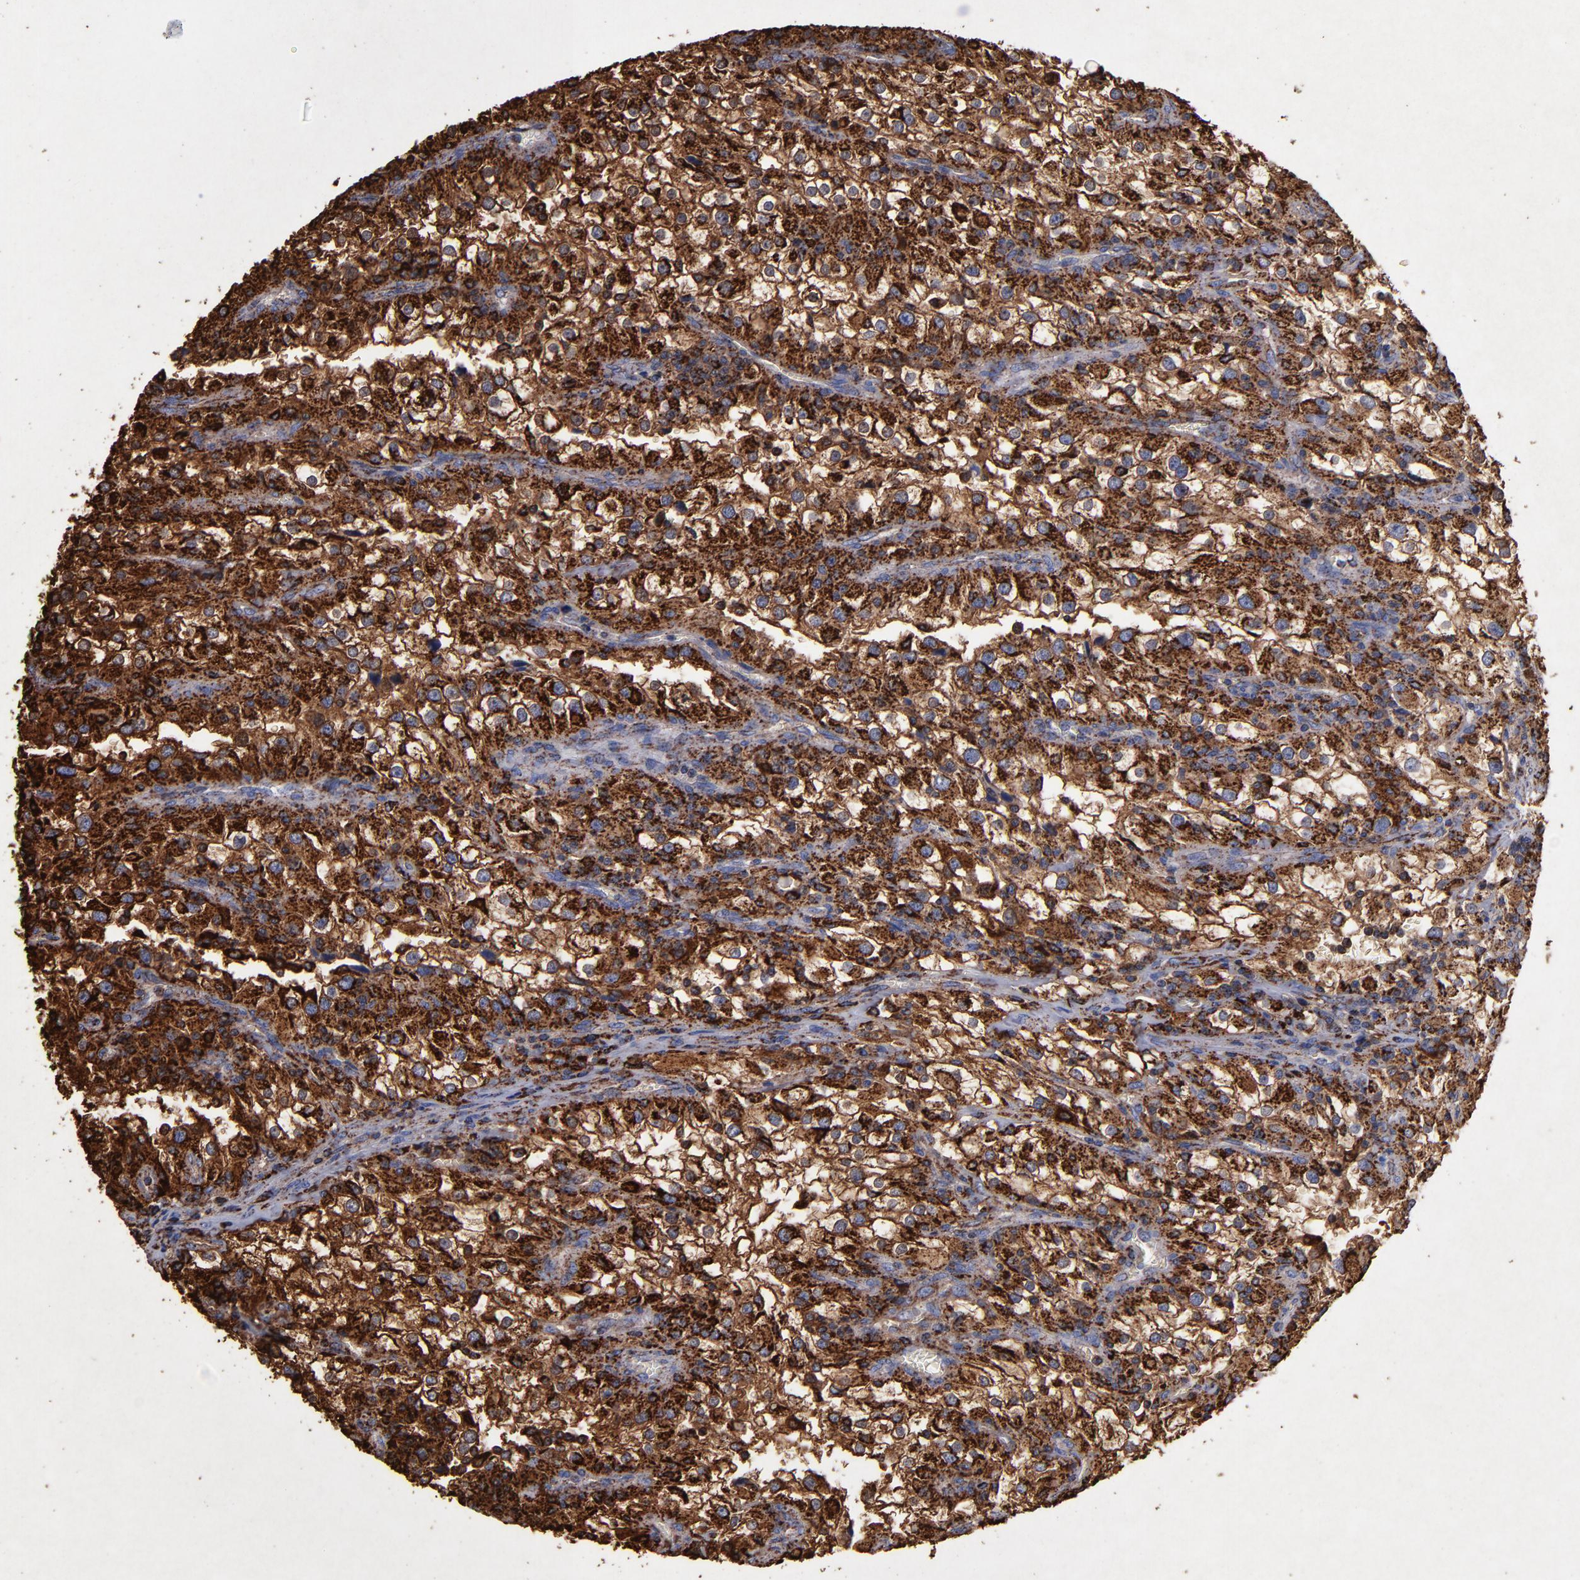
{"staining": {"intensity": "strong", "quantity": ">75%", "location": "cytoplasmic/membranous"}, "tissue": "renal cancer", "cell_type": "Tumor cells", "image_type": "cancer", "snomed": [{"axis": "morphology", "description": "Adenocarcinoma, NOS"}, {"axis": "topography", "description": "Kidney"}], "caption": "Brown immunohistochemical staining in renal adenocarcinoma reveals strong cytoplasmic/membranous staining in about >75% of tumor cells. (IHC, brightfield microscopy, high magnification).", "gene": "SOD2", "patient": {"sex": "female", "age": 52}}